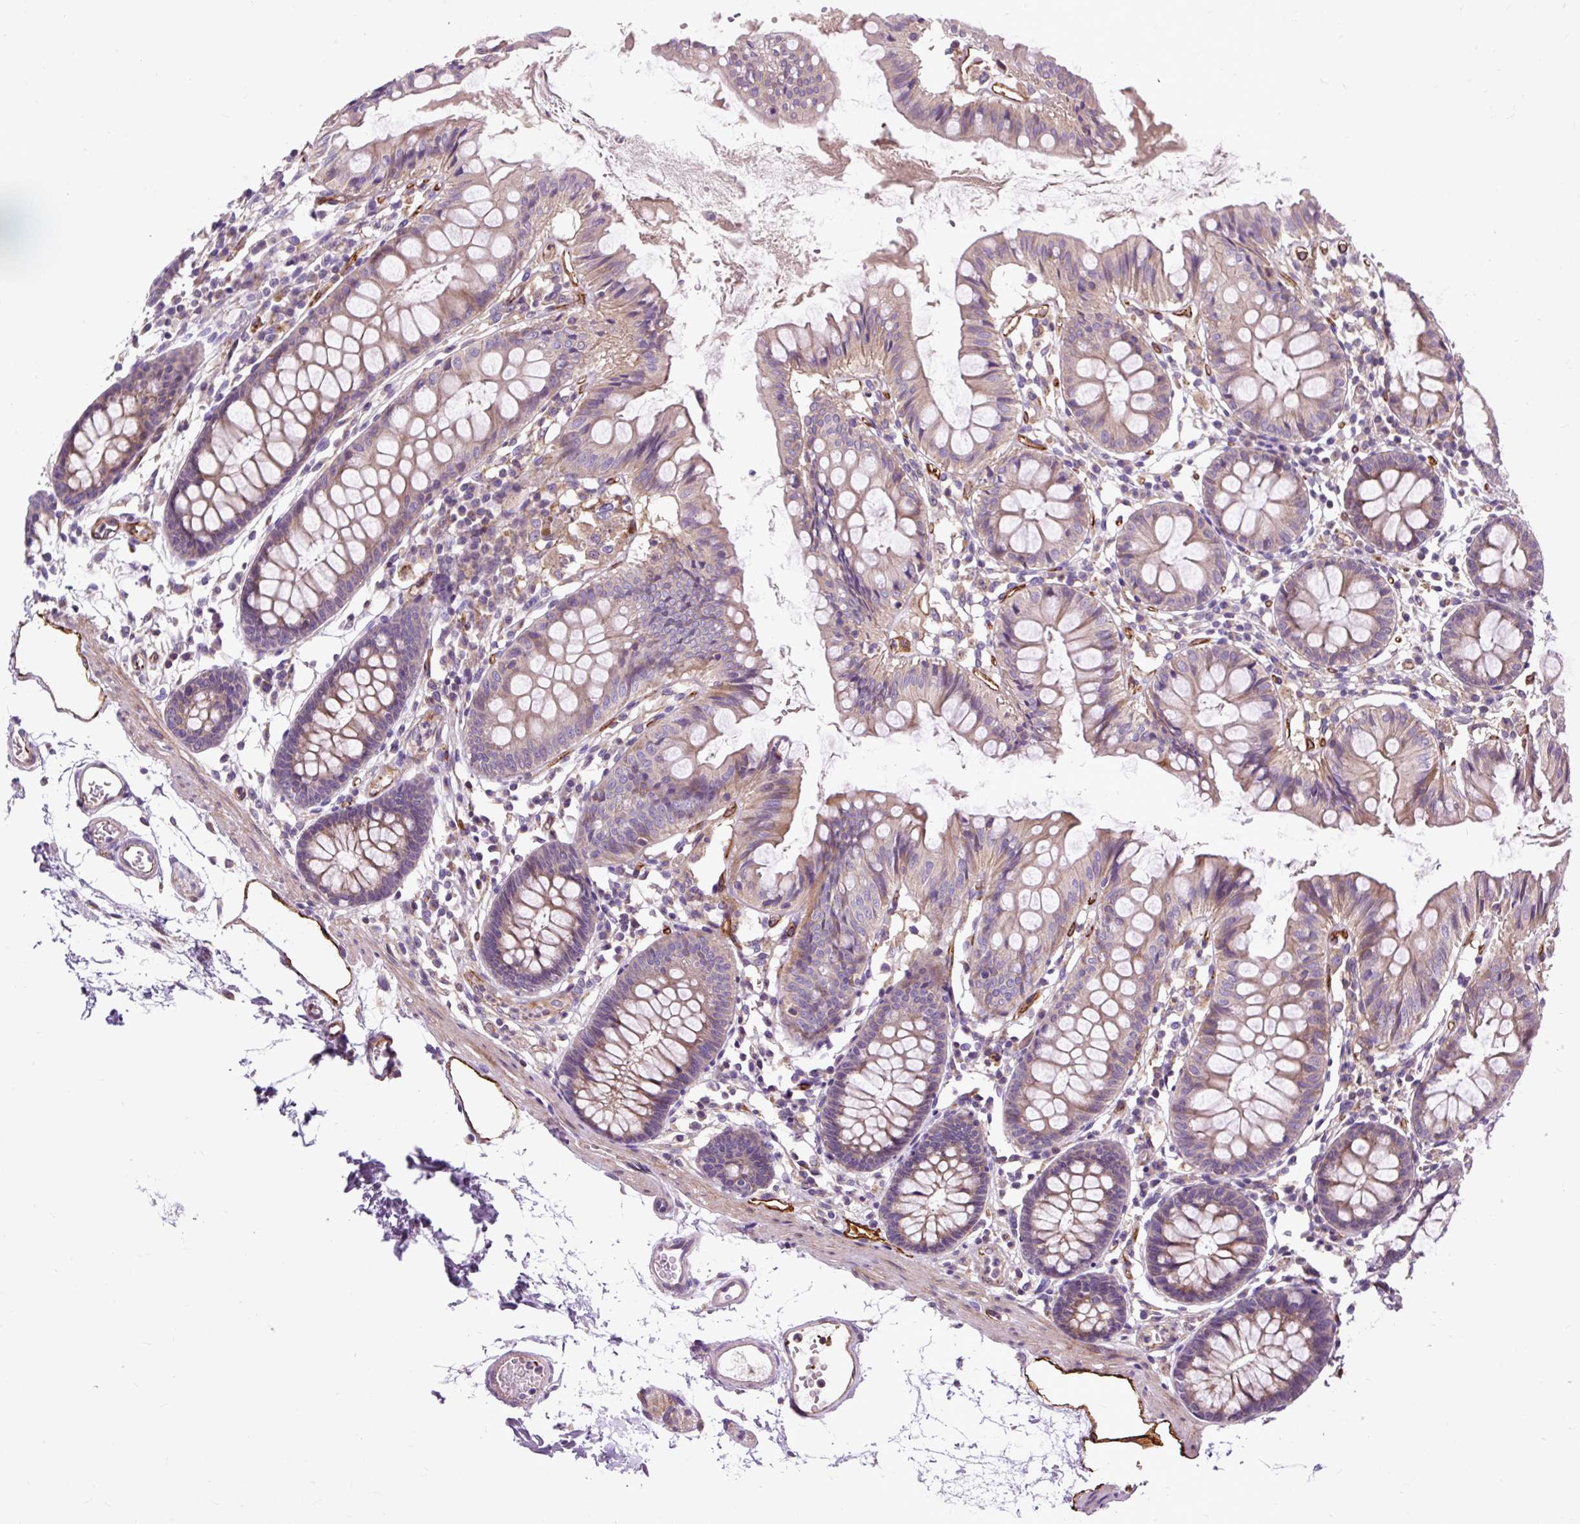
{"staining": {"intensity": "moderate", "quantity": ">75%", "location": "cytoplasmic/membranous"}, "tissue": "colon", "cell_type": "Endothelial cells", "image_type": "normal", "snomed": [{"axis": "morphology", "description": "Normal tissue, NOS"}, {"axis": "topography", "description": "Colon"}], "caption": "Protein staining displays moderate cytoplasmic/membranous staining in about >75% of endothelial cells in normal colon. Immunohistochemistry (ihc) stains the protein in brown and the nuclei are stained blue.", "gene": "PCDHGB3", "patient": {"sex": "female", "age": 84}}